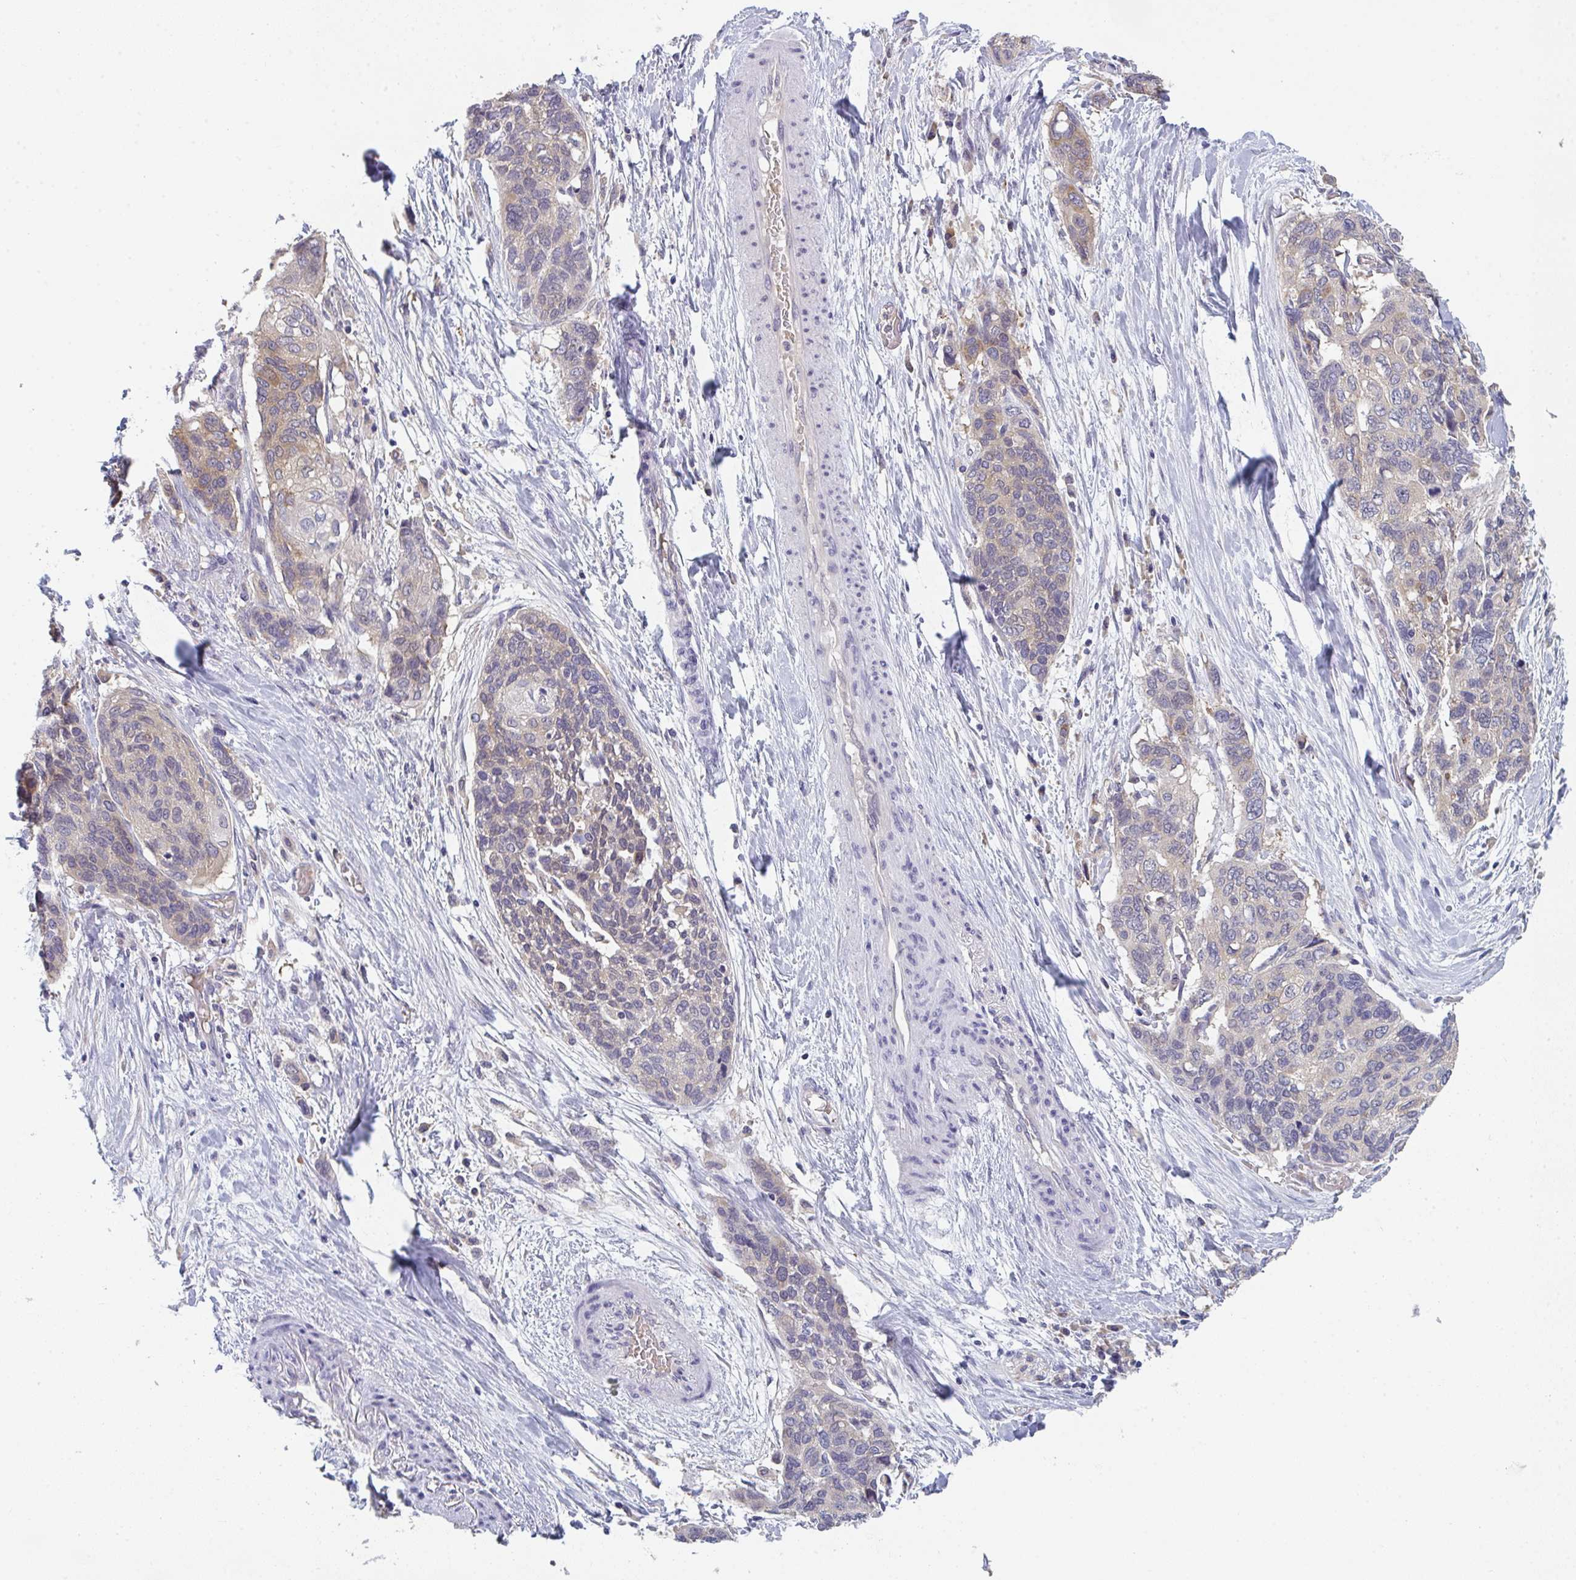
{"staining": {"intensity": "weak", "quantity": "25%-75%", "location": "cytoplasmic/membranous"}, "tissue": "lung cancer", "cell_type": "Tumor cells", "image_type": "cancer", "snomed": [{"axis": "morphology", "description": "Squamous cell carcinoma, NOS"}, {"axis": "morphology", "description": "Squamous cell carcinoma, metastatic, NOS"}, {"axis": "topography", "description": "Lymph node"}, {"axis": "topography", "description": "Lung"}], "caption": "Lung cancer tissue exhibits weak cytoplasmic/membranous expression in about 25%-75% of tumor cells, visualized by immunohistochemistry.", "gene": "RIOK1", "patient": {"sex": "male", "age": 41}}